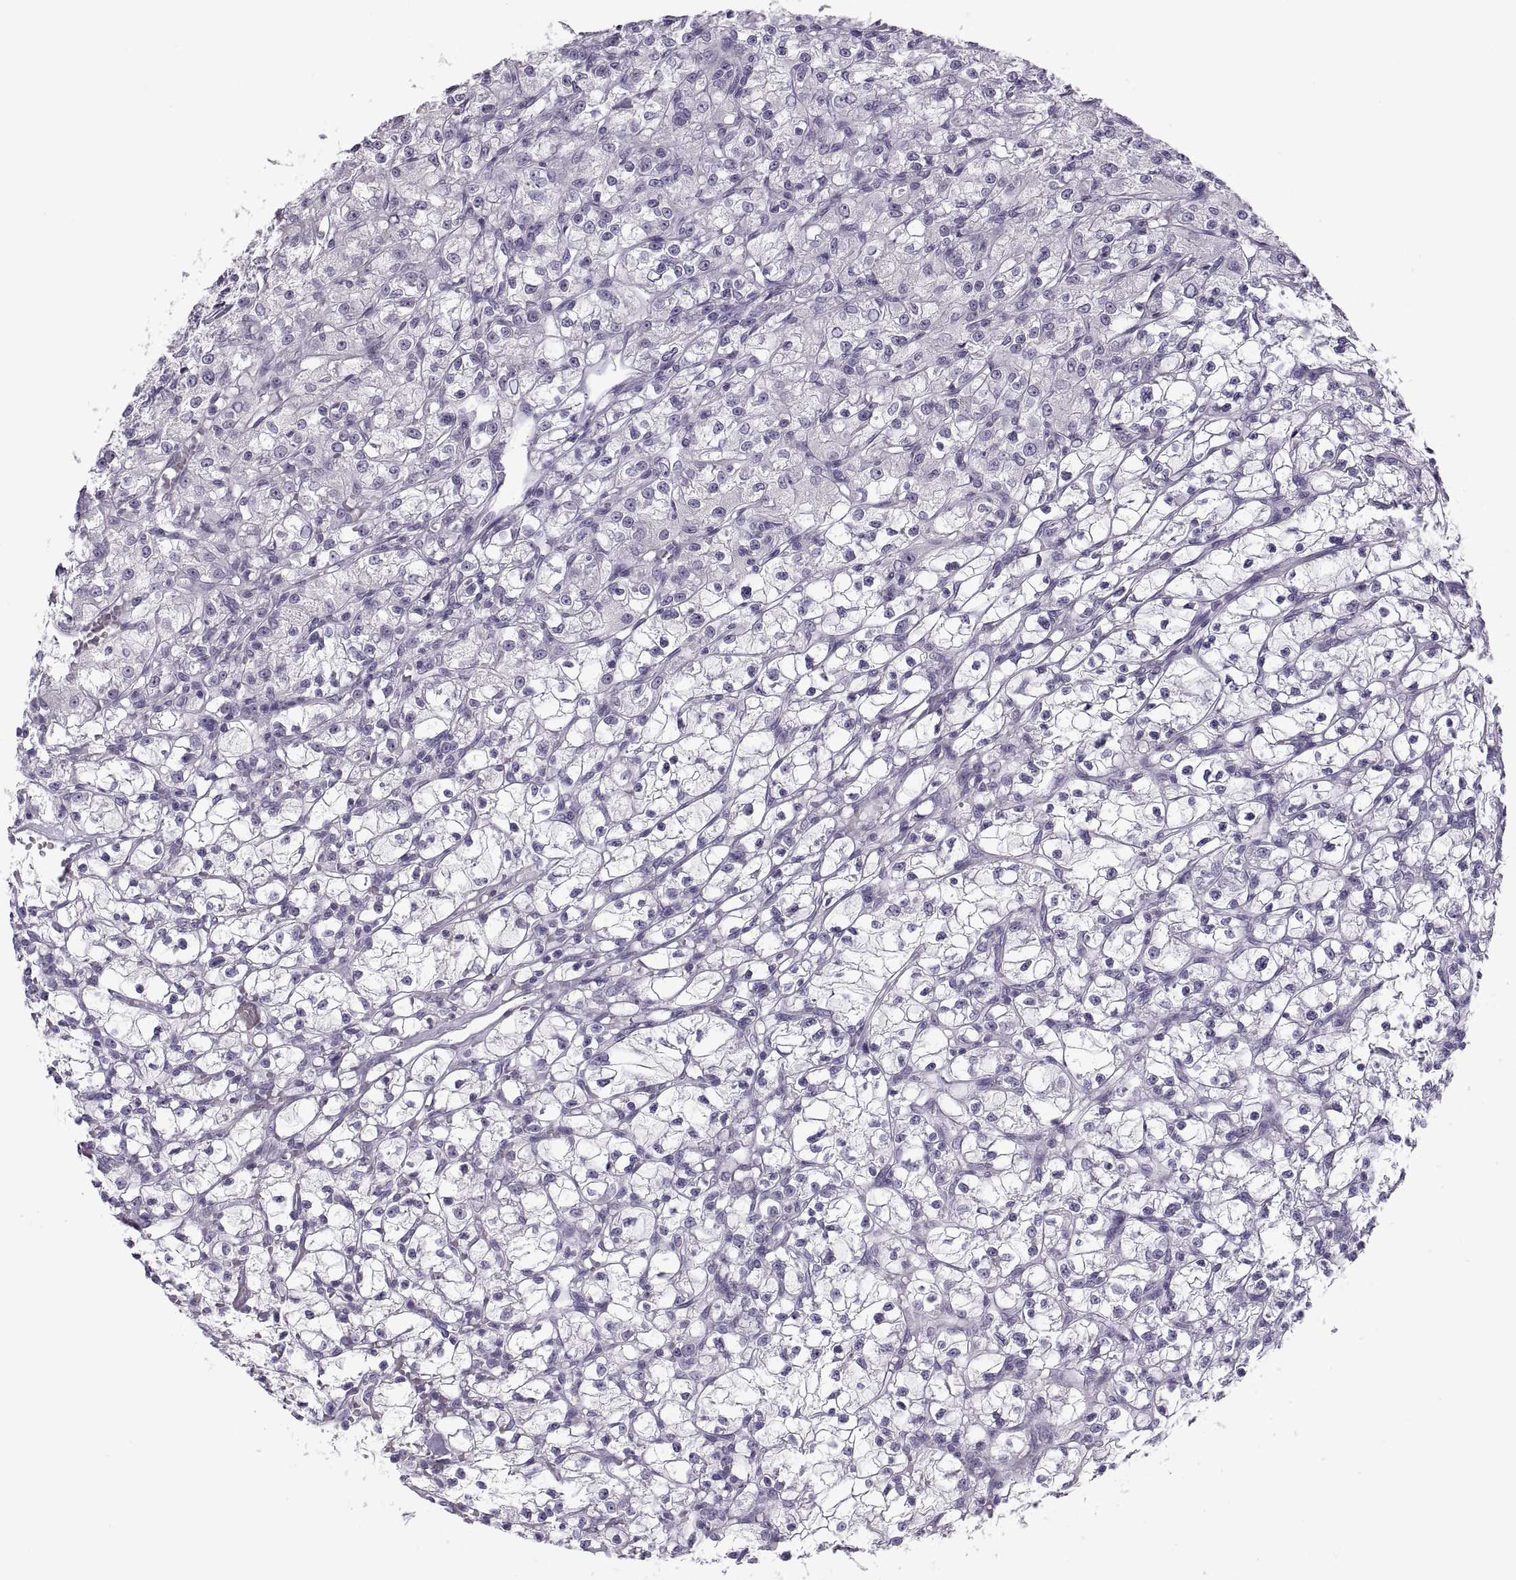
{"staining": {"intensity": "negative", "quantity": "none", "location": "none"}, "tissue": "renal cancer", "cell_type": "Tumor cells", "image_type": "cancer", "snomed": [{"axis": "morphology", "description": "Adenocarcinoma, NOS"}, {"axis": "topography", "description": "Kidney"}], "caption": "A histopathology image of adenocarcinoma (renal) stained for a protein shows no brown staining in tumor cells. Nuclei are stained in blue.", "gene": "C3orf22", "patient": {"sex": "female", "age": 59}}